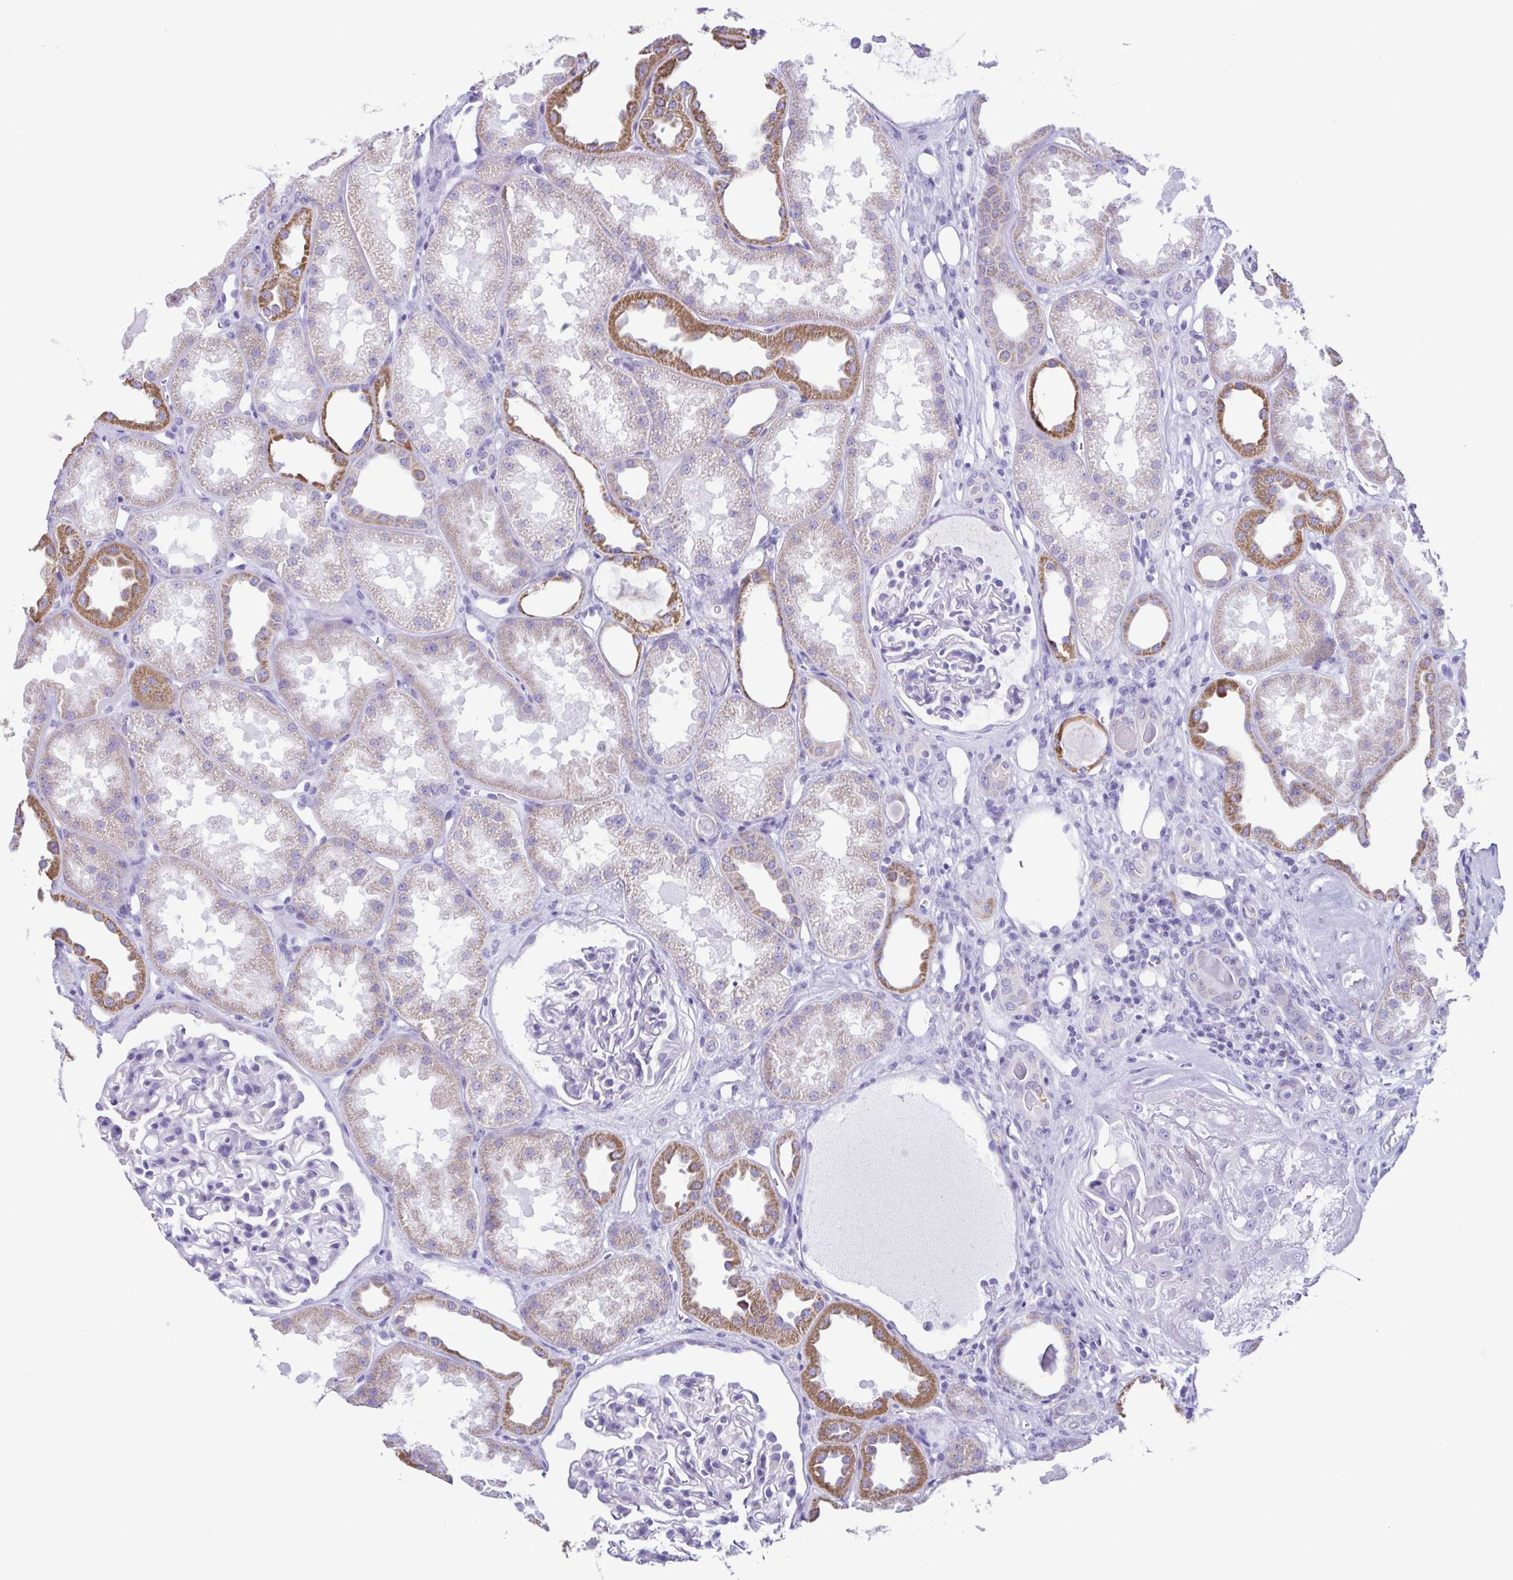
{"staining": {"intensity": "negative", "quantity": "none", "location": "none"}, "tissue": "kidney", "cell_type": "Cells in glomeruli", "image_type": "normal", "snomed": [{"axis": "morphology", "description": "Normal tissue, NOS"}, {"axis": "topography", "description": "Kidney"}], "caption": "Cells in glomeruli show no significant protein positivity in benign kidney. (Stains: DAB immunohistochemistry (IHC) with hematoxylin counter stain, Microscopy: brightfield microscopy at high magnification).", "gene": "ACTRT3", "patient": {"sex": "male", "age": 61}}